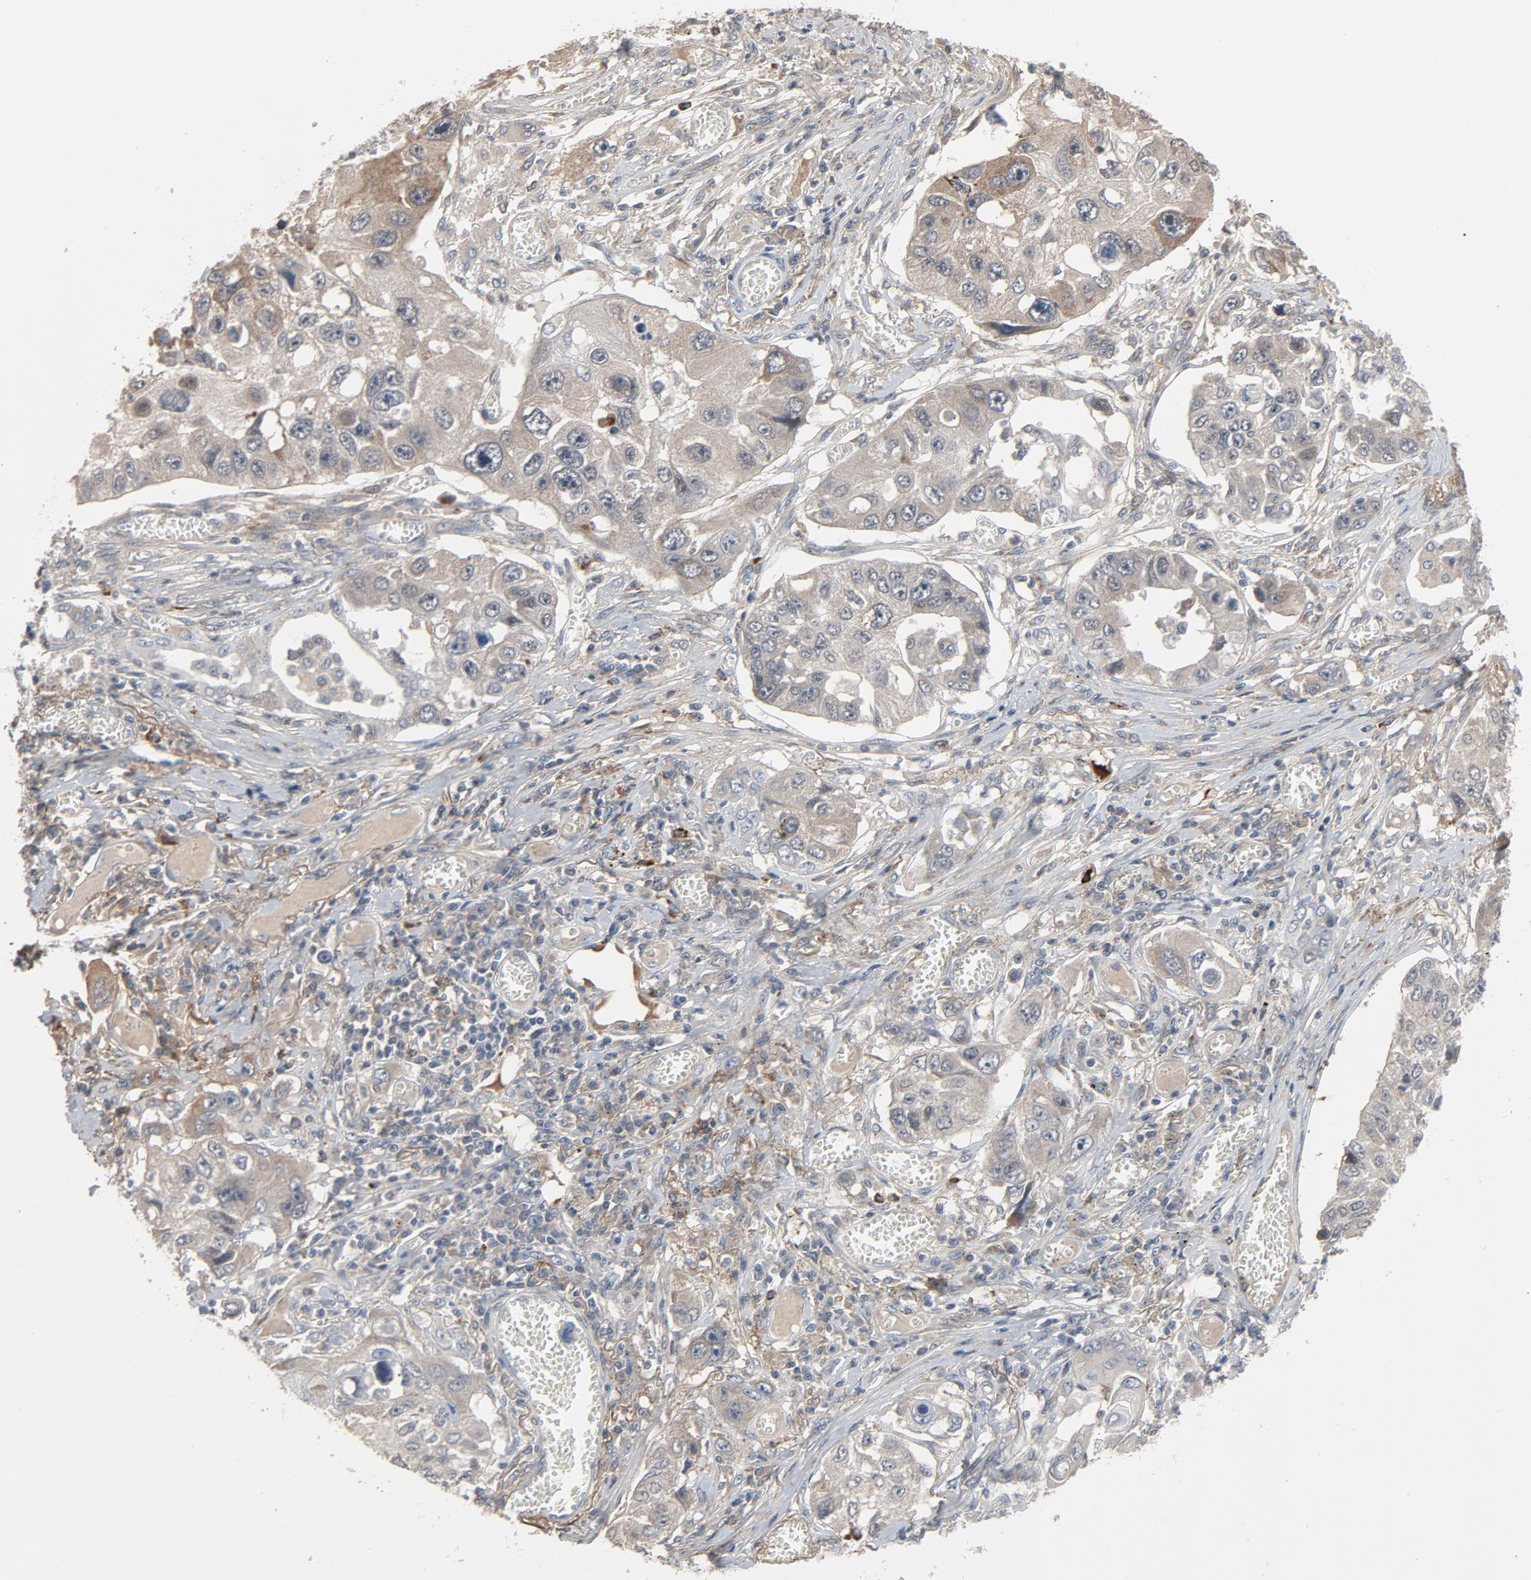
{"staining": {"intensity": "negative", "quantity": "none", "location": "none"}, "tissue": "lung cancer", "cell_type": "Tumor cells", "image_type": "cancer", "snomed": [{"axis": "morphology", "description": "Squamous cell carcinoma, NOS"}, {"axis": "topography", "description": "Lung"}], "caption": "Tumor cells show no significant positivity in lung squamous cell carcinoma.", "gene": "PDZD4", "patient": {"sex": "male", "age": 71}}